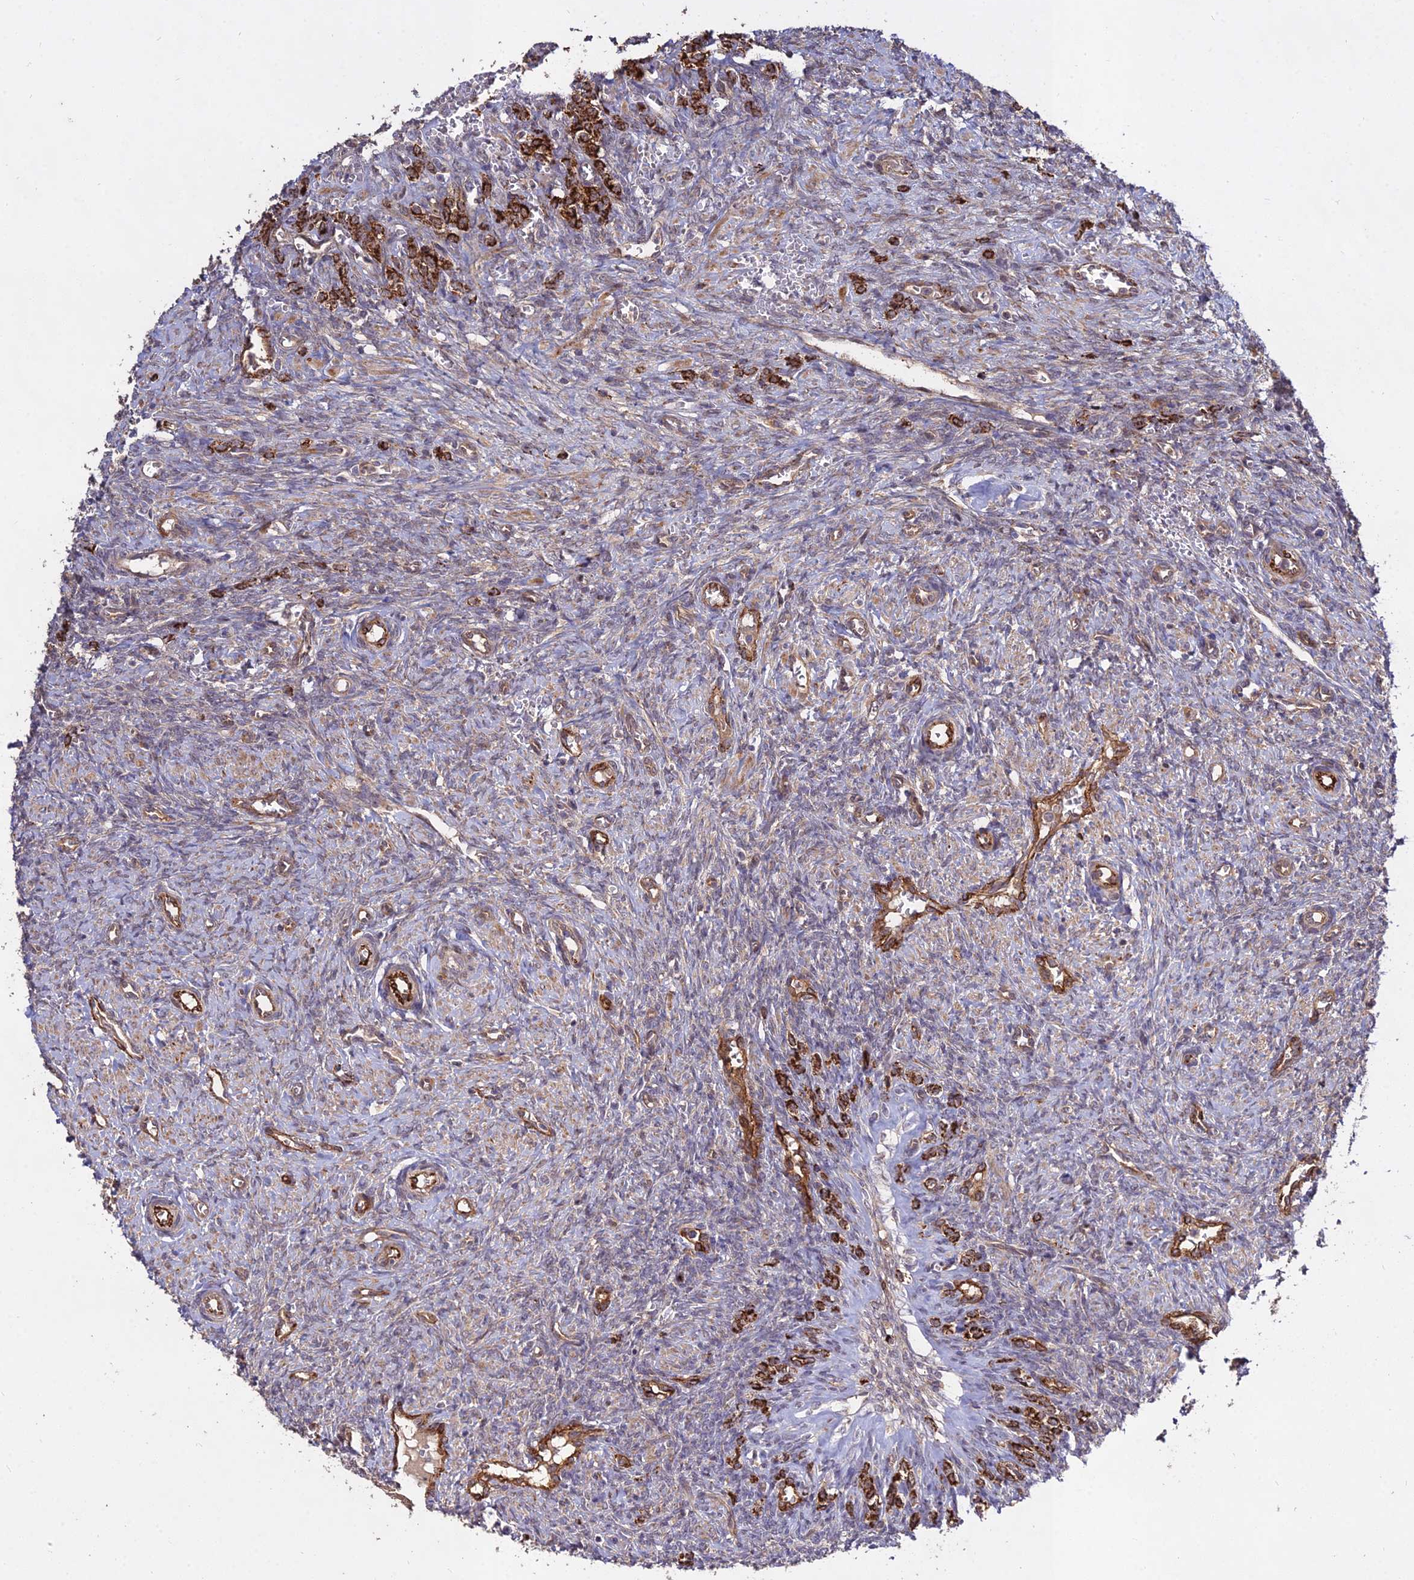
{"staining": {"intensity": "moderate", "quantity": ">75%", "location": "cytoplasmic/membranous"}, "tissue": "ovary", "cell_type": "Follicle cells", "image_type": "normal", "snomed": [{"axis": "morphology", "description": "Normal tissue, NOS"}, {"axis": "topography", "description": "Ovary"}], "caption": "The immunohistochemical stain labels moderate cytoplasmic/membranous staining in follicle cells of unremarkable ovary.", "gene": "GRTP1", "patient": {"sex": "female", "age": 41}}